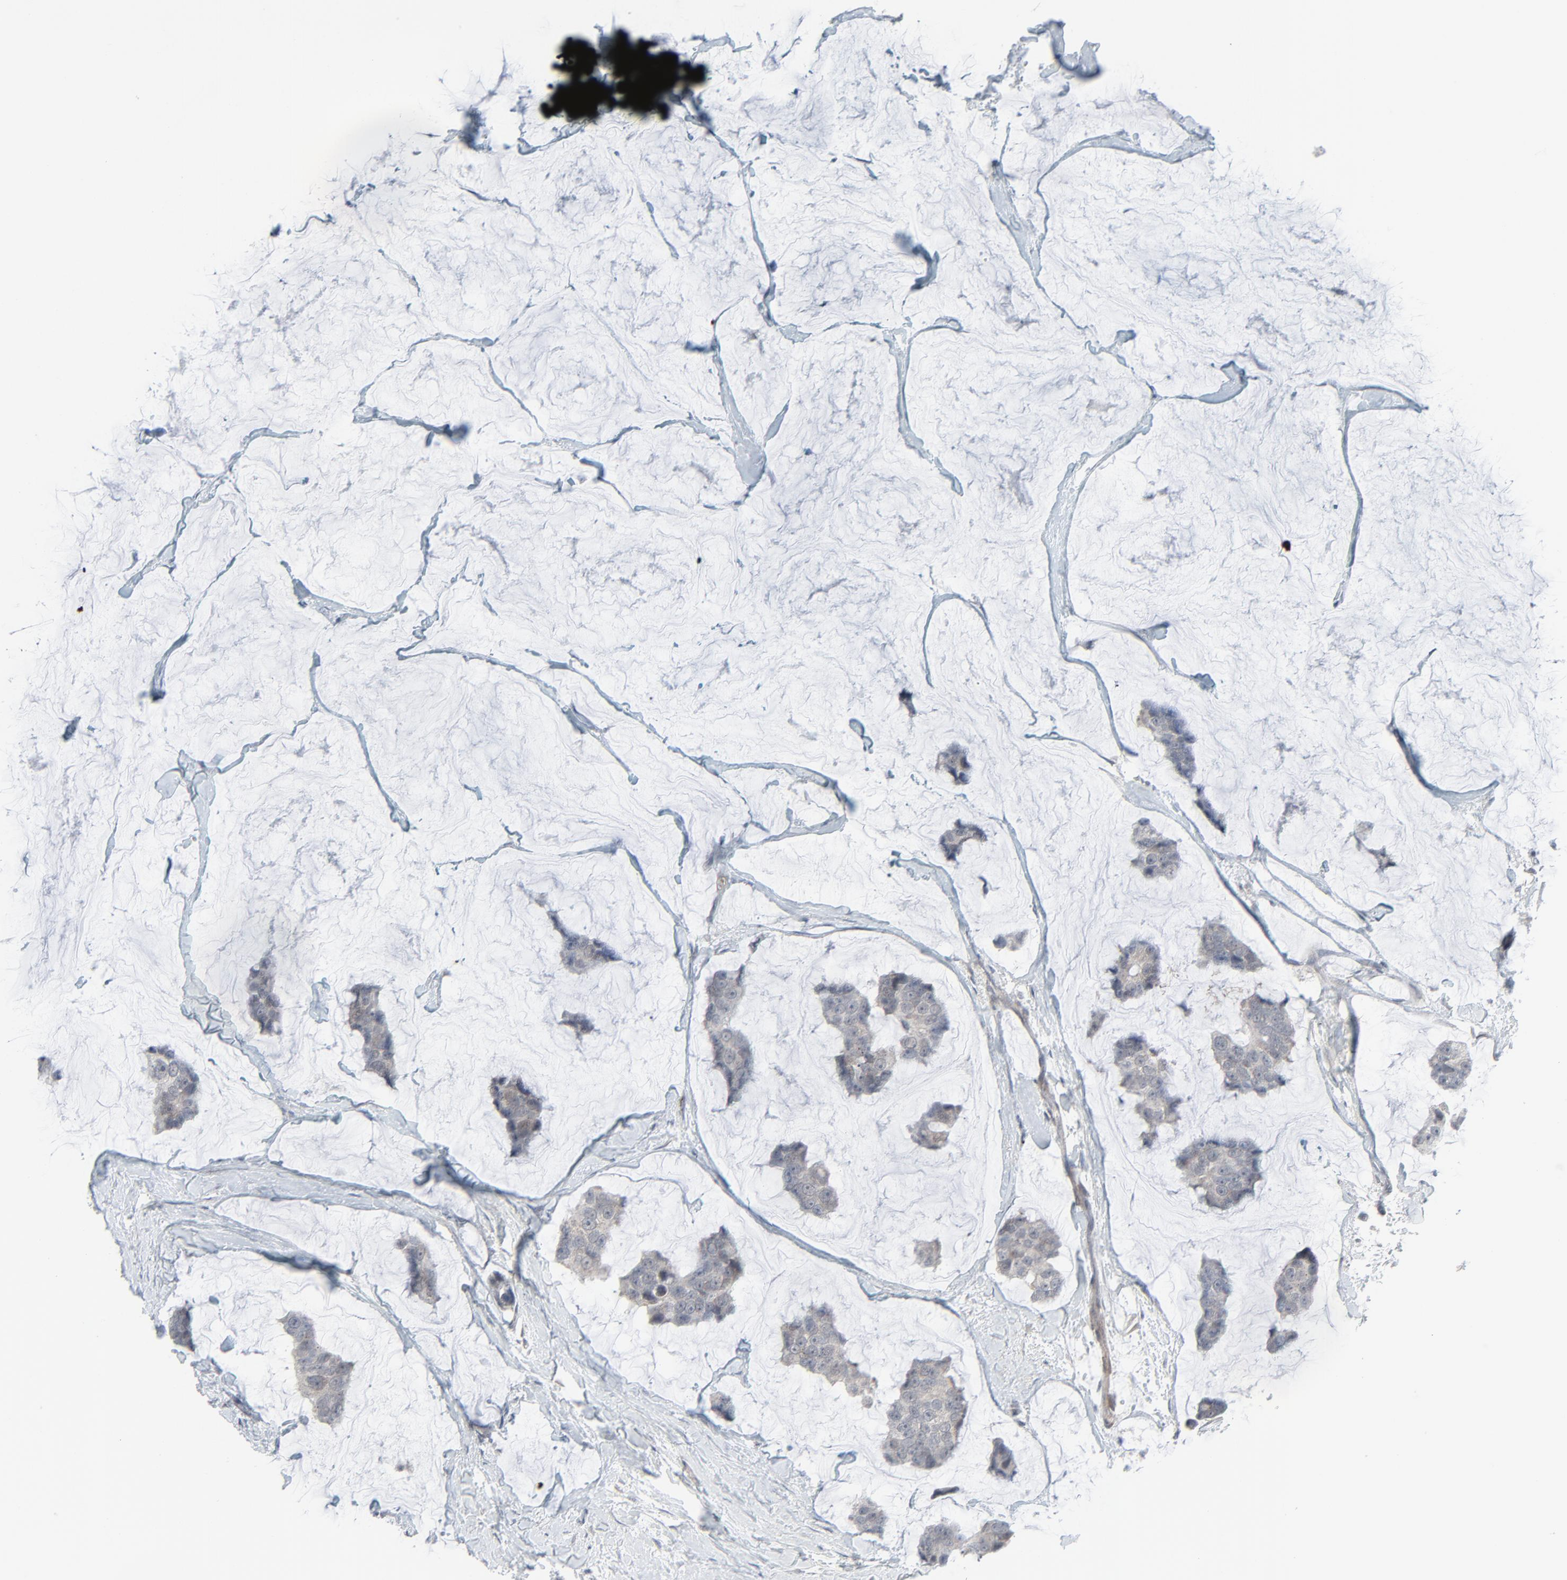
{"staining": {"intensity": "weak", "quantity": ">75%", "location": "cytoplasmic/membranous"}, "tissue": "breast cancer", "cell_type": "Tumor cells", "image_type": "cancer", "snomed": [{"axis": "morphology", "description": "Normal tissue, NOS"}, {"axis": "morphology", "description": "Duct carcinoma"}, {"axis": "topography", "description": "Breast"}], "caption": "Protein analysis of intraductal carcinoma (breast) tissue displays weak cytoplasmic/membranous staining in about >75% of tumor cells.", "gene": "NEUROD1", "patient": {"sex": "female", "age": 50}}